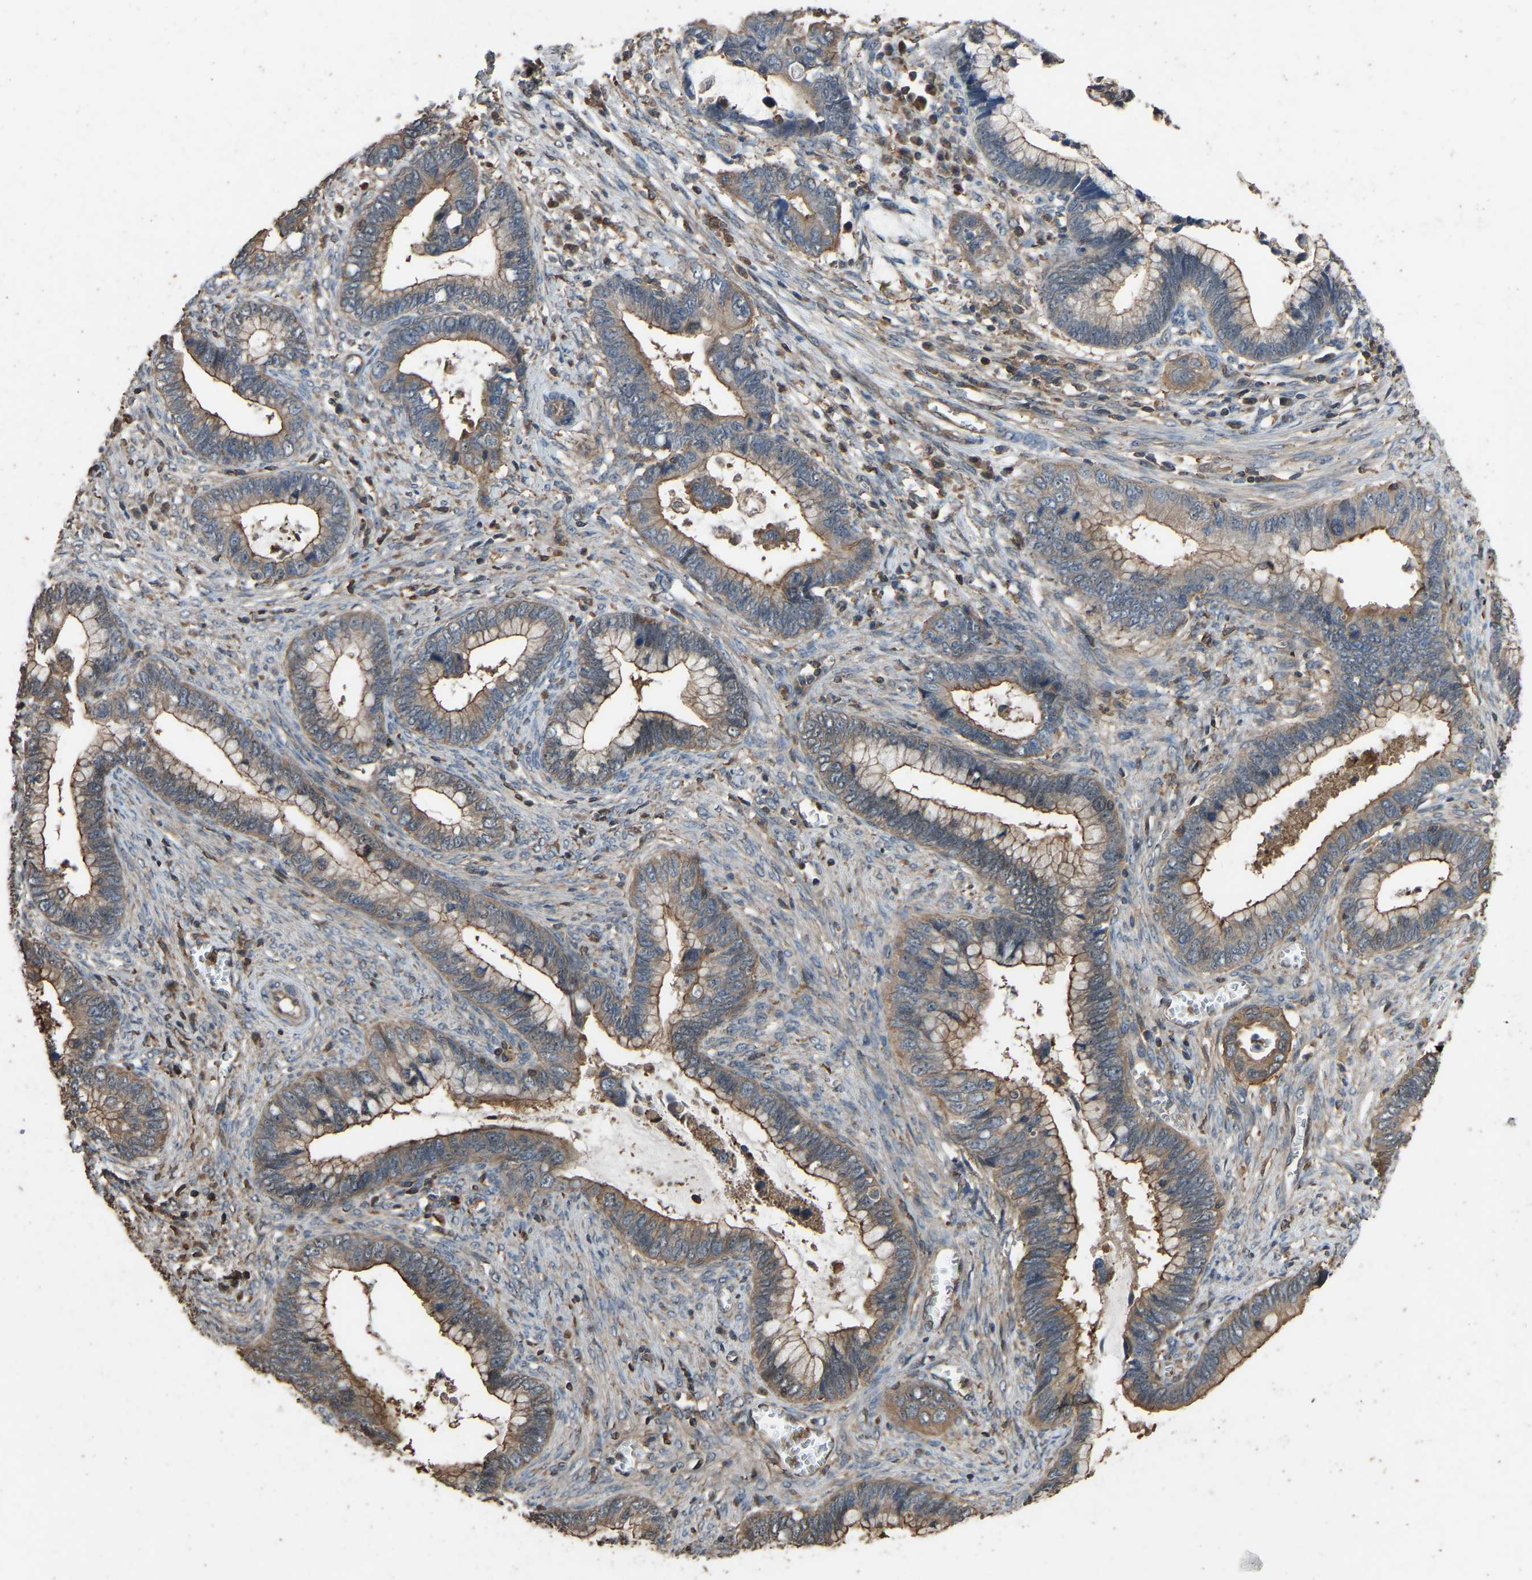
{"staining": {"intensity": "moderate", "quantity": "25%-75%", "location": "cytoplasmic/membranous"}, "tissue": "cervical cancer", "cell_type": "Tumor cells", "image_type": "cancer", "snomed": [{"axis": "morphology", "description": "Adenocarcinoma, NOS"}, {"axis": "topography", "description": "Cervix"}], "caption": "Moderate cytoplasmic/membranous positivity for a protein is present in approximately 25%-75% of tumor cells of cervical adenocarcinoma using IHC.", "gene": "FHIT", "patient": {"sex": "female", "age": 44}}